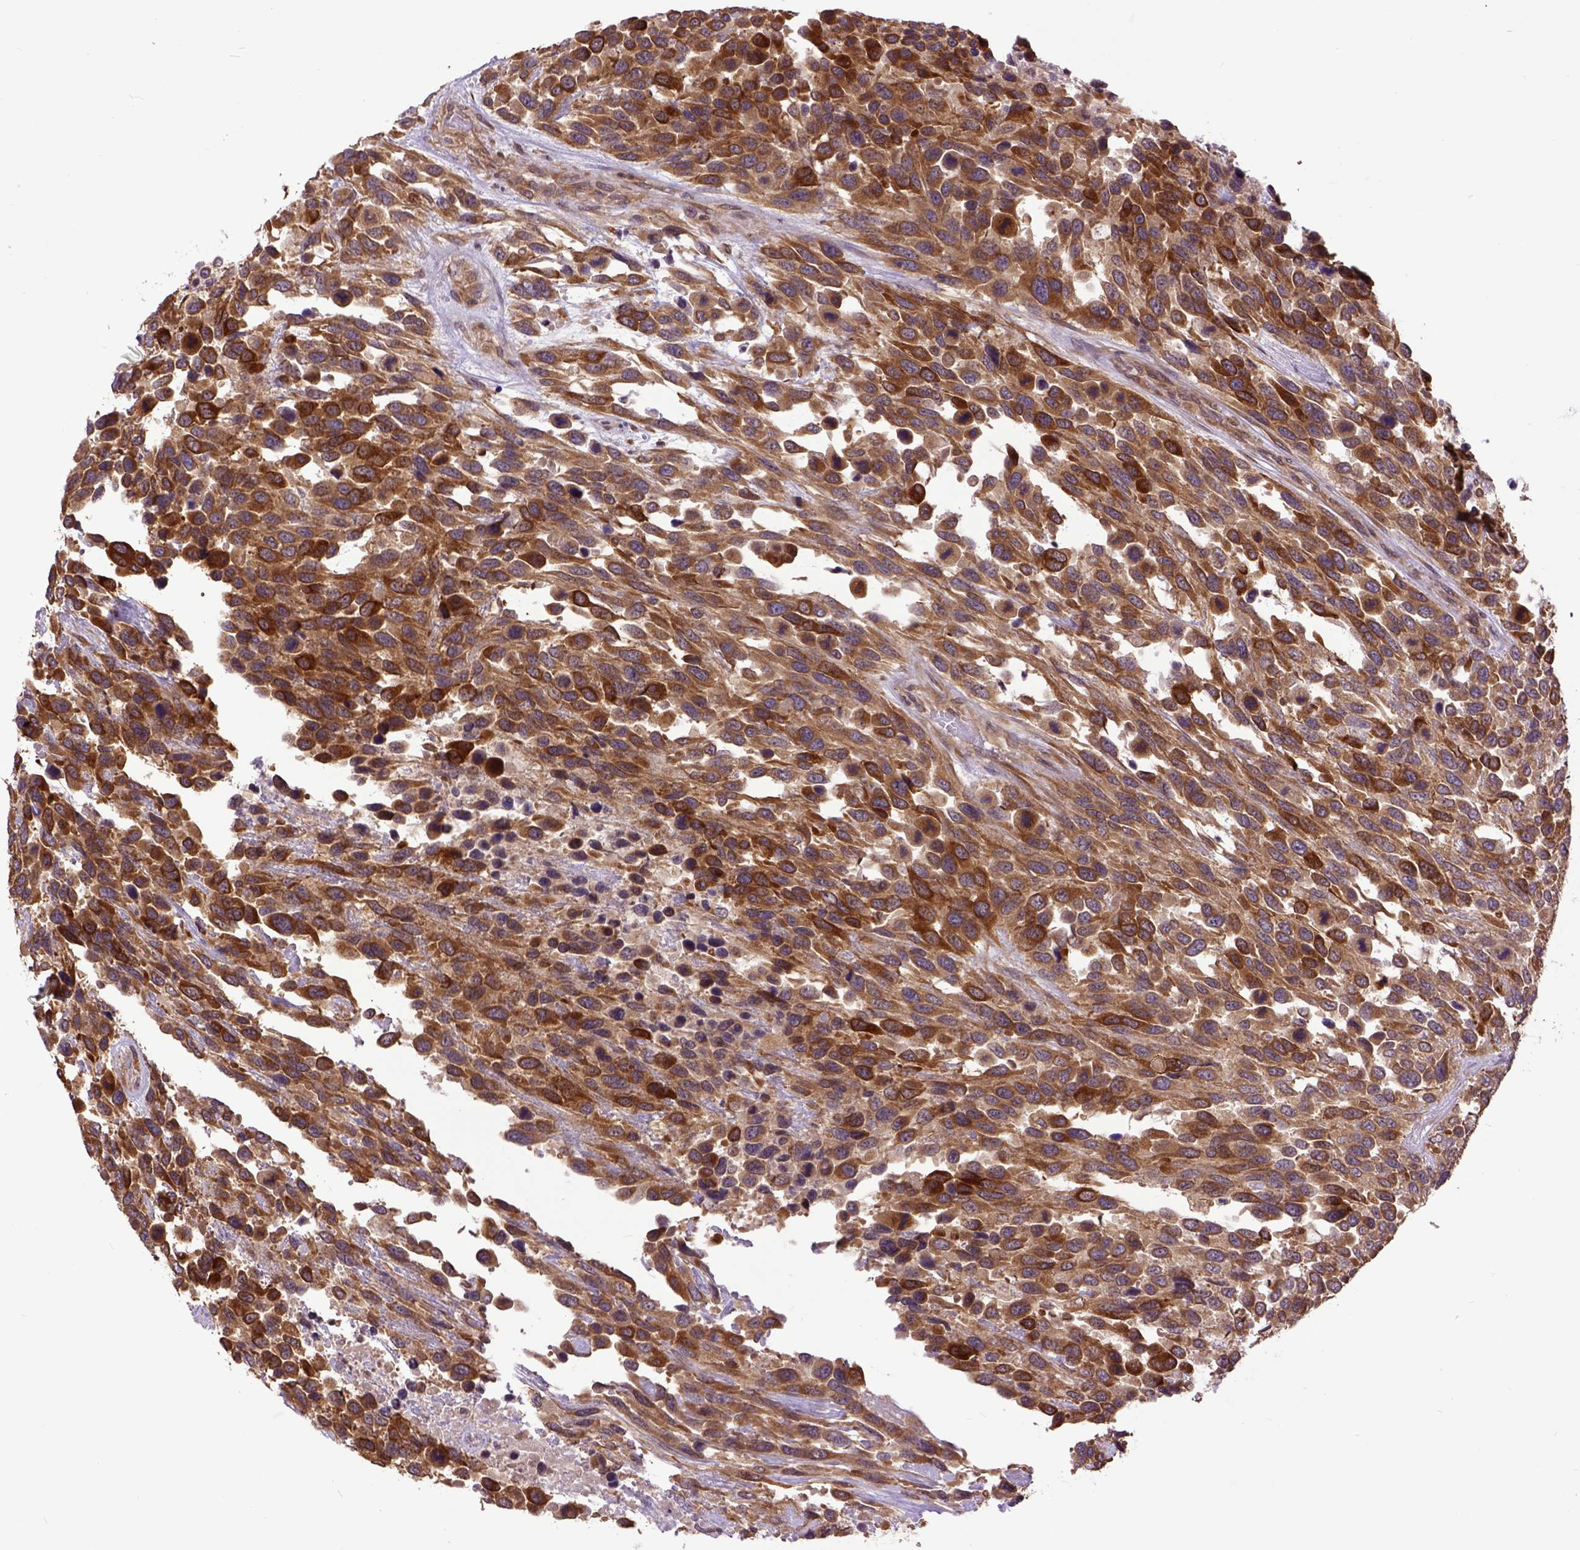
{"staining": {"intensity": "strong", "quantity": ">75%", "location": "cytoplasmic/membranous"}, "tissue": "urothelial cancer", "cell_type": "Tumor cells", "image_type": "cancer", "snomed": [{"axis": "morphology", "description": "Urothelial carcinoma, High grade"}, {"axis": "topography", "description": "Urinary bladder"}], "caption": "About >75% of tumor cells in urothelial cancer show strong cytoplasmic/membranous protein expression as visualized by brown immunohistochemical staining.", "gene": "ARL1", "patient": {"sex": "female", "age": 70}}